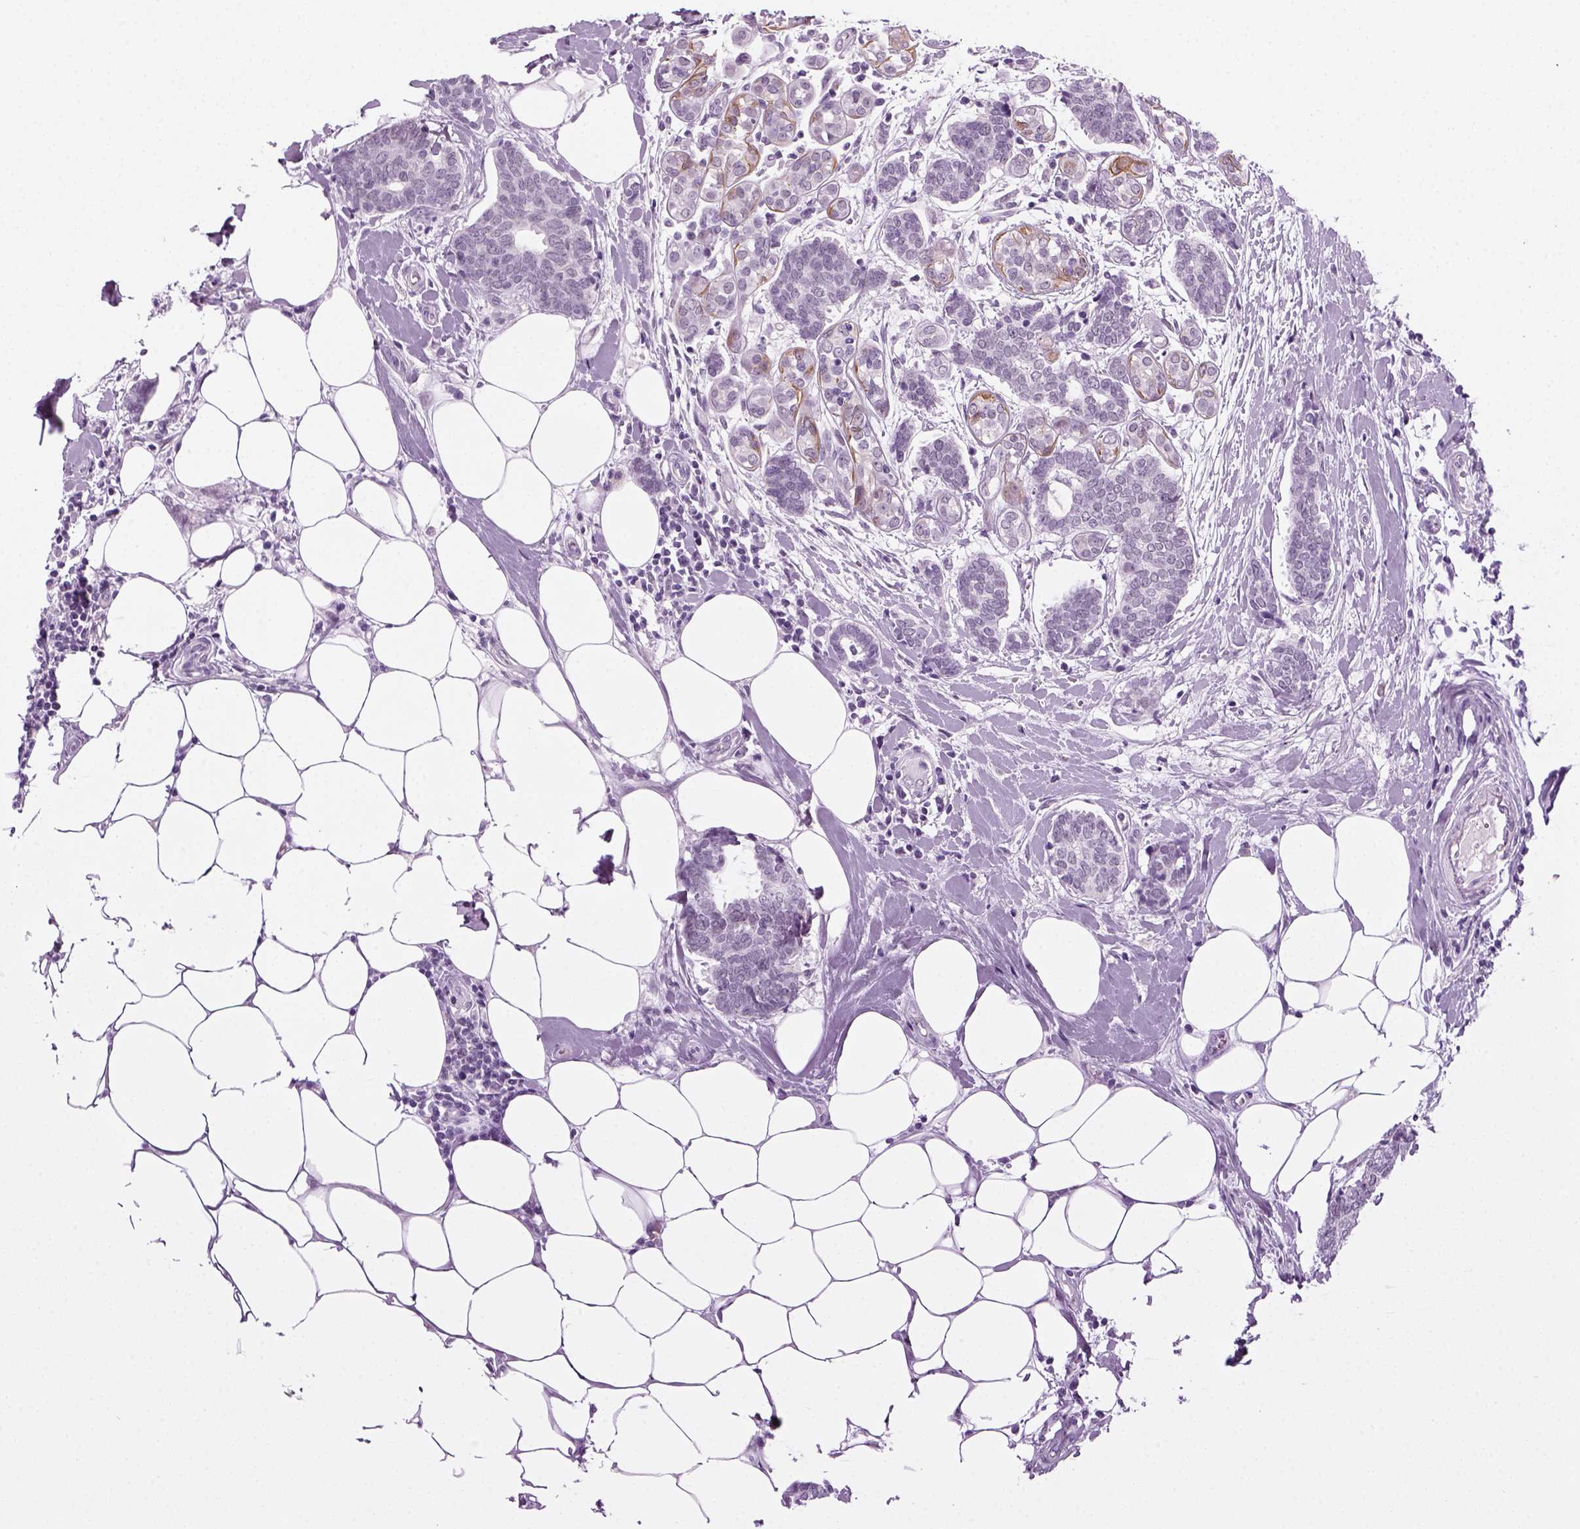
{"staining": {"intensity": "negative", "quantity": "none", "location": "none"}, "tissue": "breast cancer", "cell_type": "Tumor cells", "image_type": "cancer", "snomed": [{"axis": "morphology", "description": "Intraductal carcinoma, in situ"}, {"axis": "morphology", "description": "Duct carcinoma"}, {"axis": "morphology", "description": "Lobular carcinoma, in situ"}, {"axis": "topography", "description": "Breast"}], "caption": "A histopathology image of breast cancer (infiltrating ductal carcinoma) stained for a protein displays no brown staining in tumor cells.", "gene": "KRT75", "patient": {"sex": "female", "age": 44}}